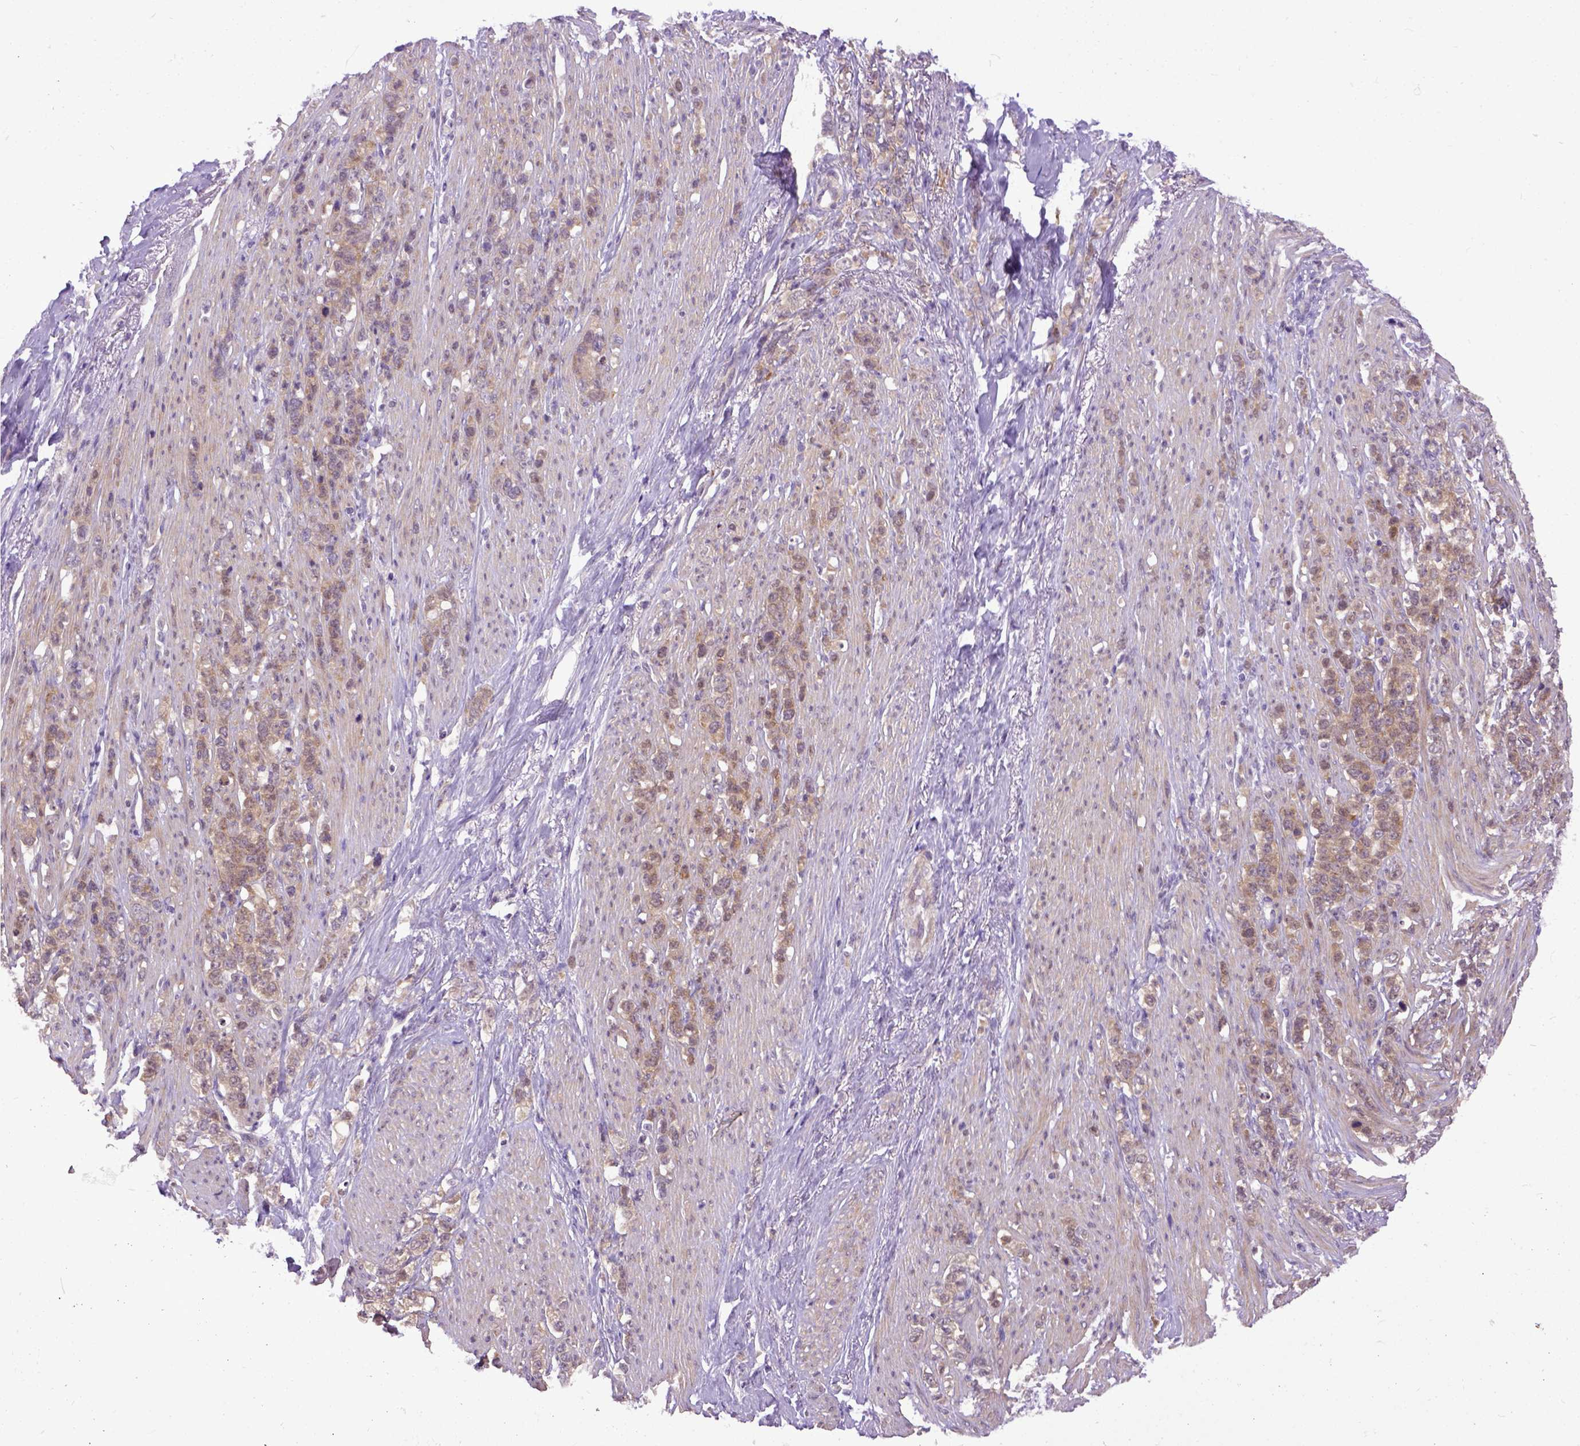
{"staining": {"intensity": "moderate", "quantity": ">75%", "location": "cytoplasmic/membranous"}, "tissue": "stomach cancer", "cell_type": "Tumor cells", "image_type": "cancer", "snomed": [{"axis": "morphology", "description": "Adenocarcinoma, NOS"}, {"axis": "topography", "description": "Stomach, lower"}], "caption": "Protein analysis of stomach cancer (adenocarcinoma) tissue shows moderate cytoplasmic/membranous staining in about >75% of tumor cells. (Stains: DAB (3,3'-diaminobenzidine) in brown, nuclei in blue, Microscopy: brightfield microscopy at high magnification).", "gene": "CPNE1", "patient": {"sex": "male", "age": 88}}